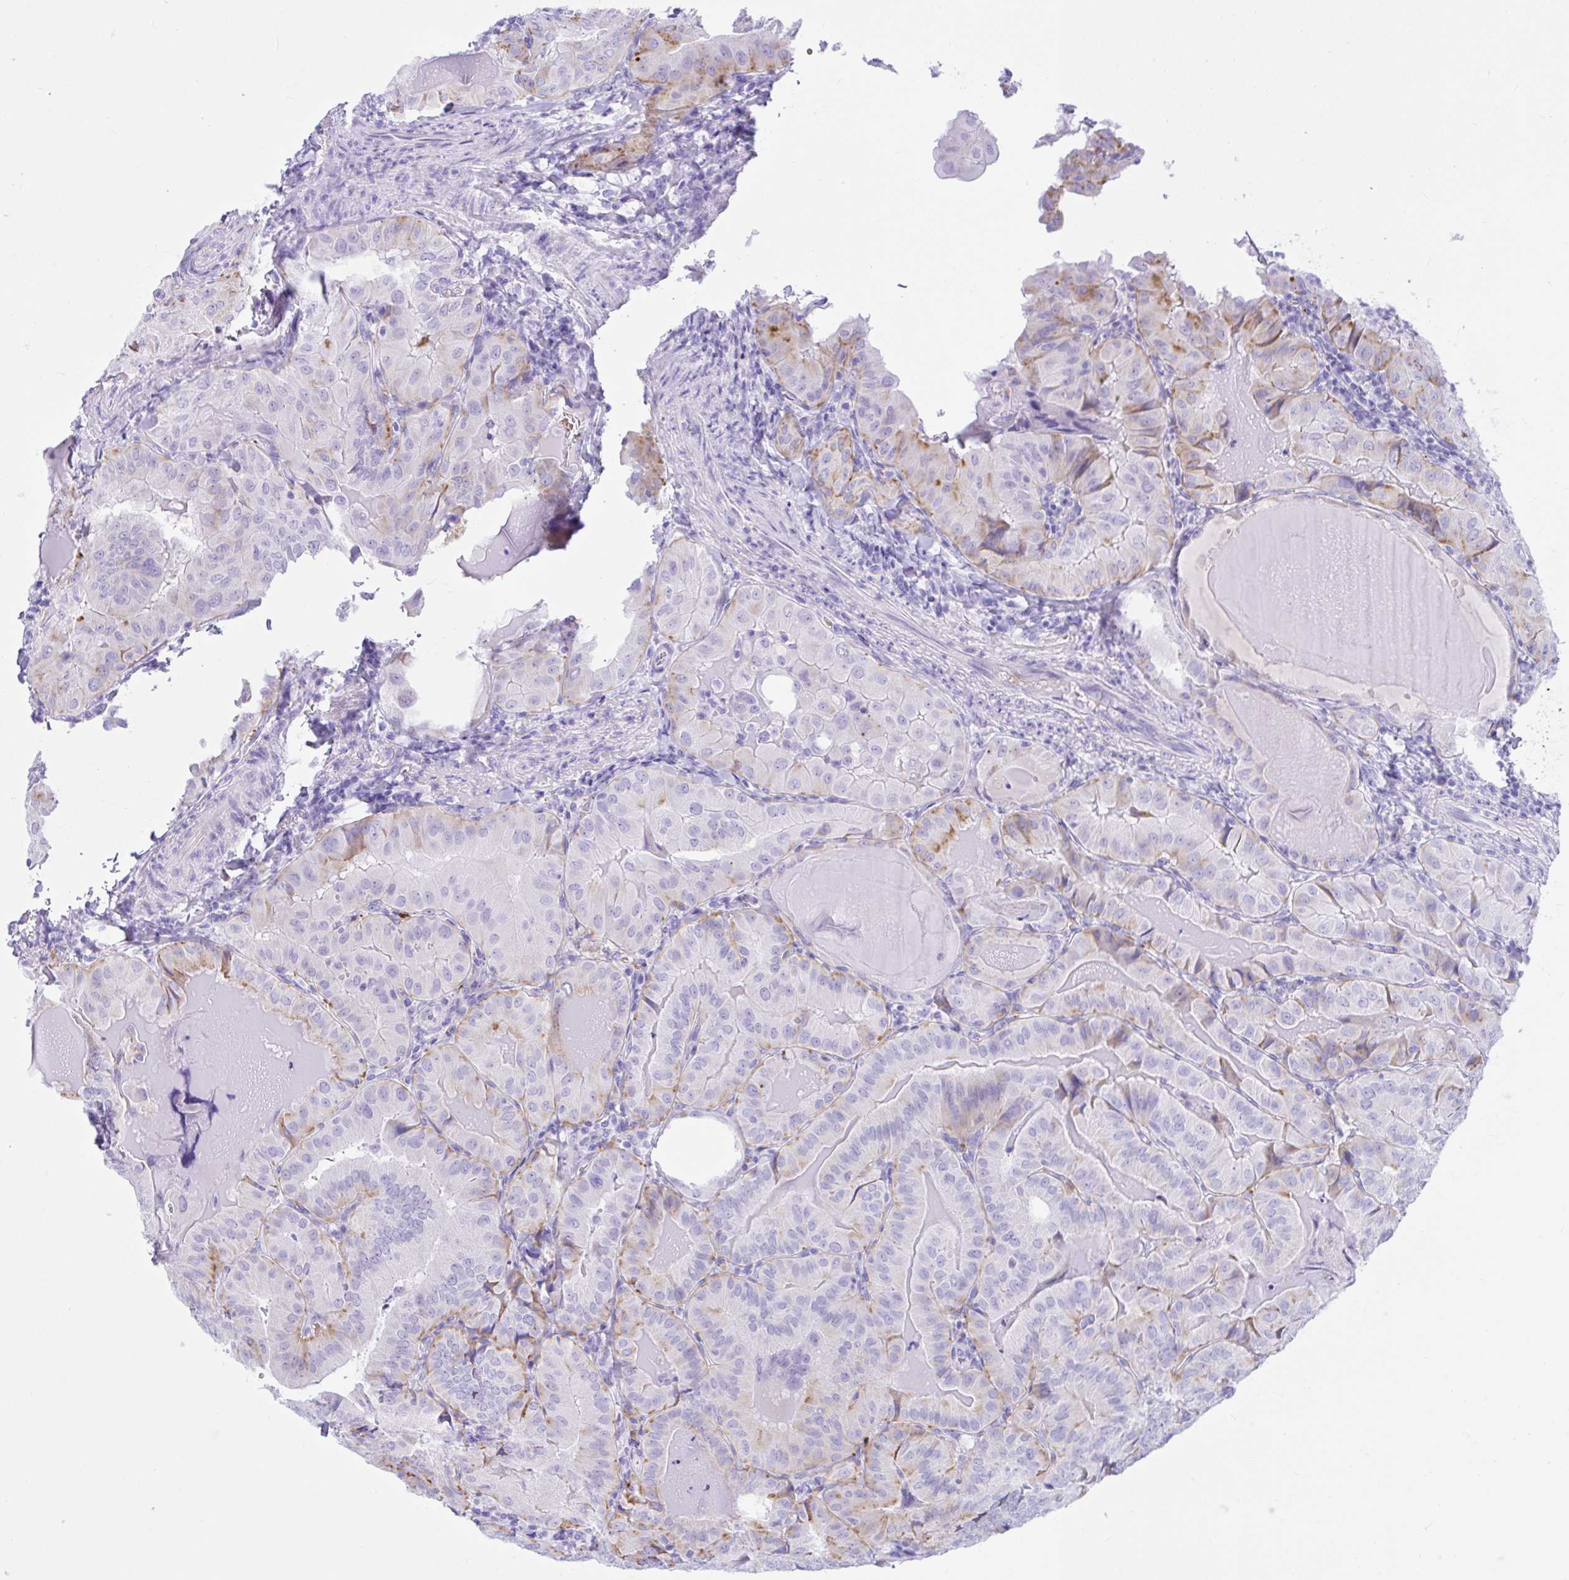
{"staining": {"intensity": "weak", "quantity": "<25%", "location": "cytoplasmic/membranous"}, "tissue": "thyroid cancer", "cell_type": "Tumor cells", "image_type": "cancer", "snomed": [{"axis": "morphology", "description": "Papillary adenocarcinoma, NOS"}, {"axis": "topography", "description": "Thyroid gland"}], "caption": "High magnification brightfield microscopy of thyroid cancer (papillary adenocarcinoma) stained with DAB (3,3'-diaminobenzidine) (brown) and counterstained with hematoxylin (blue): tumor cells show no significant staining.", "gene": "SEL1L2", "patient": {"sex": "female", "age": 68}}